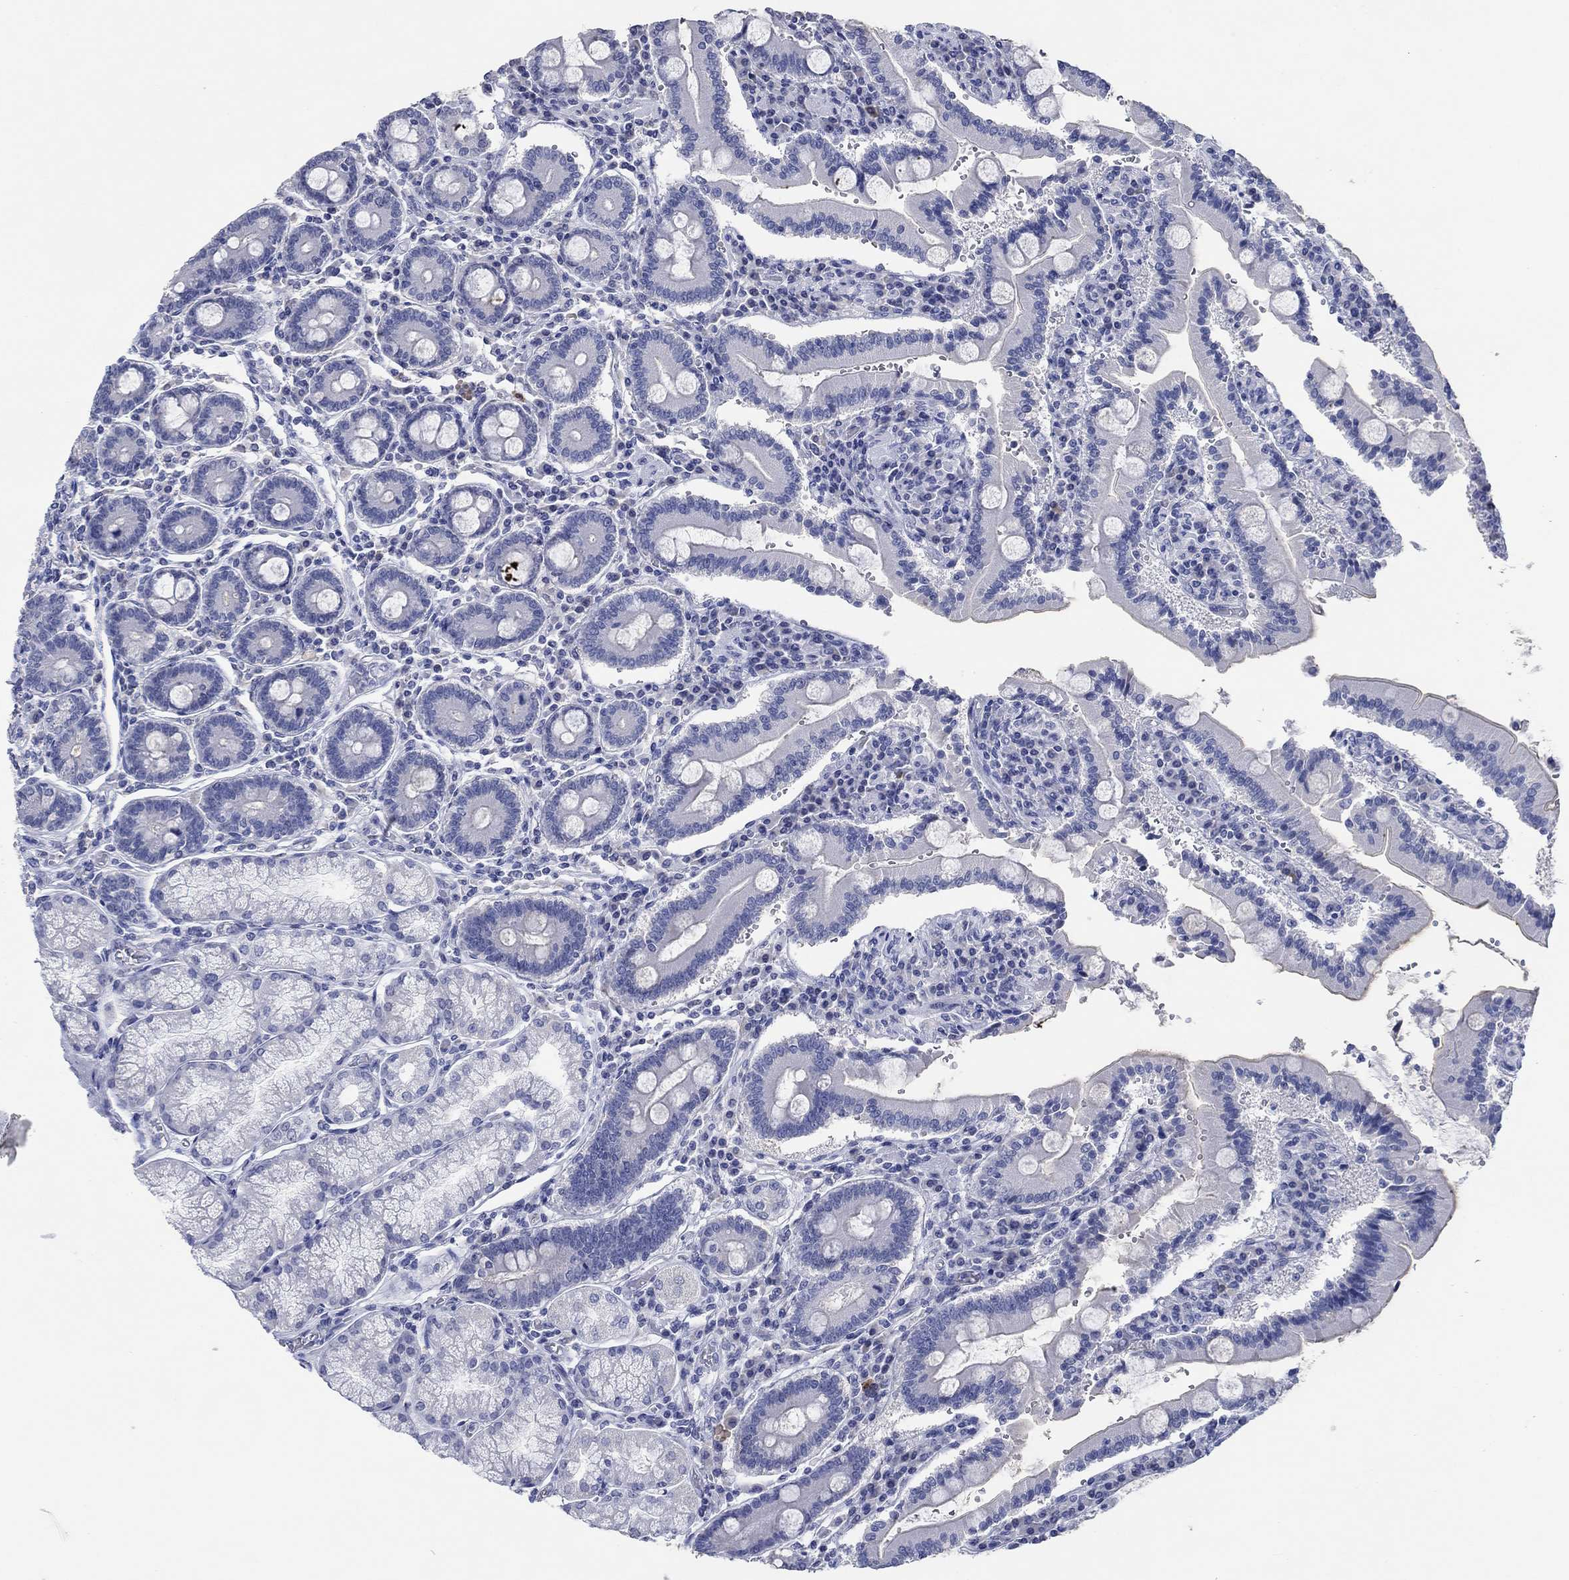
{"staining": {"intensity": "negative", "quantity": "none", "location": "none"}, "tissue": "duodenum", "cell_type": "Glandular cells", "image_type": "normal", "snomed": [{"axis": "morphology", "description": "Normal tissue, NOS"}, {"axis": "topography", "description": "Duodenum"}], "caption": "The image displays no staining of glandular cells in benign duodenum. (DAB immunohistochemistry with hematoxylin counter stain).", "gene": "POU5F1", "patient": {"sex": "female", "age": 62}}